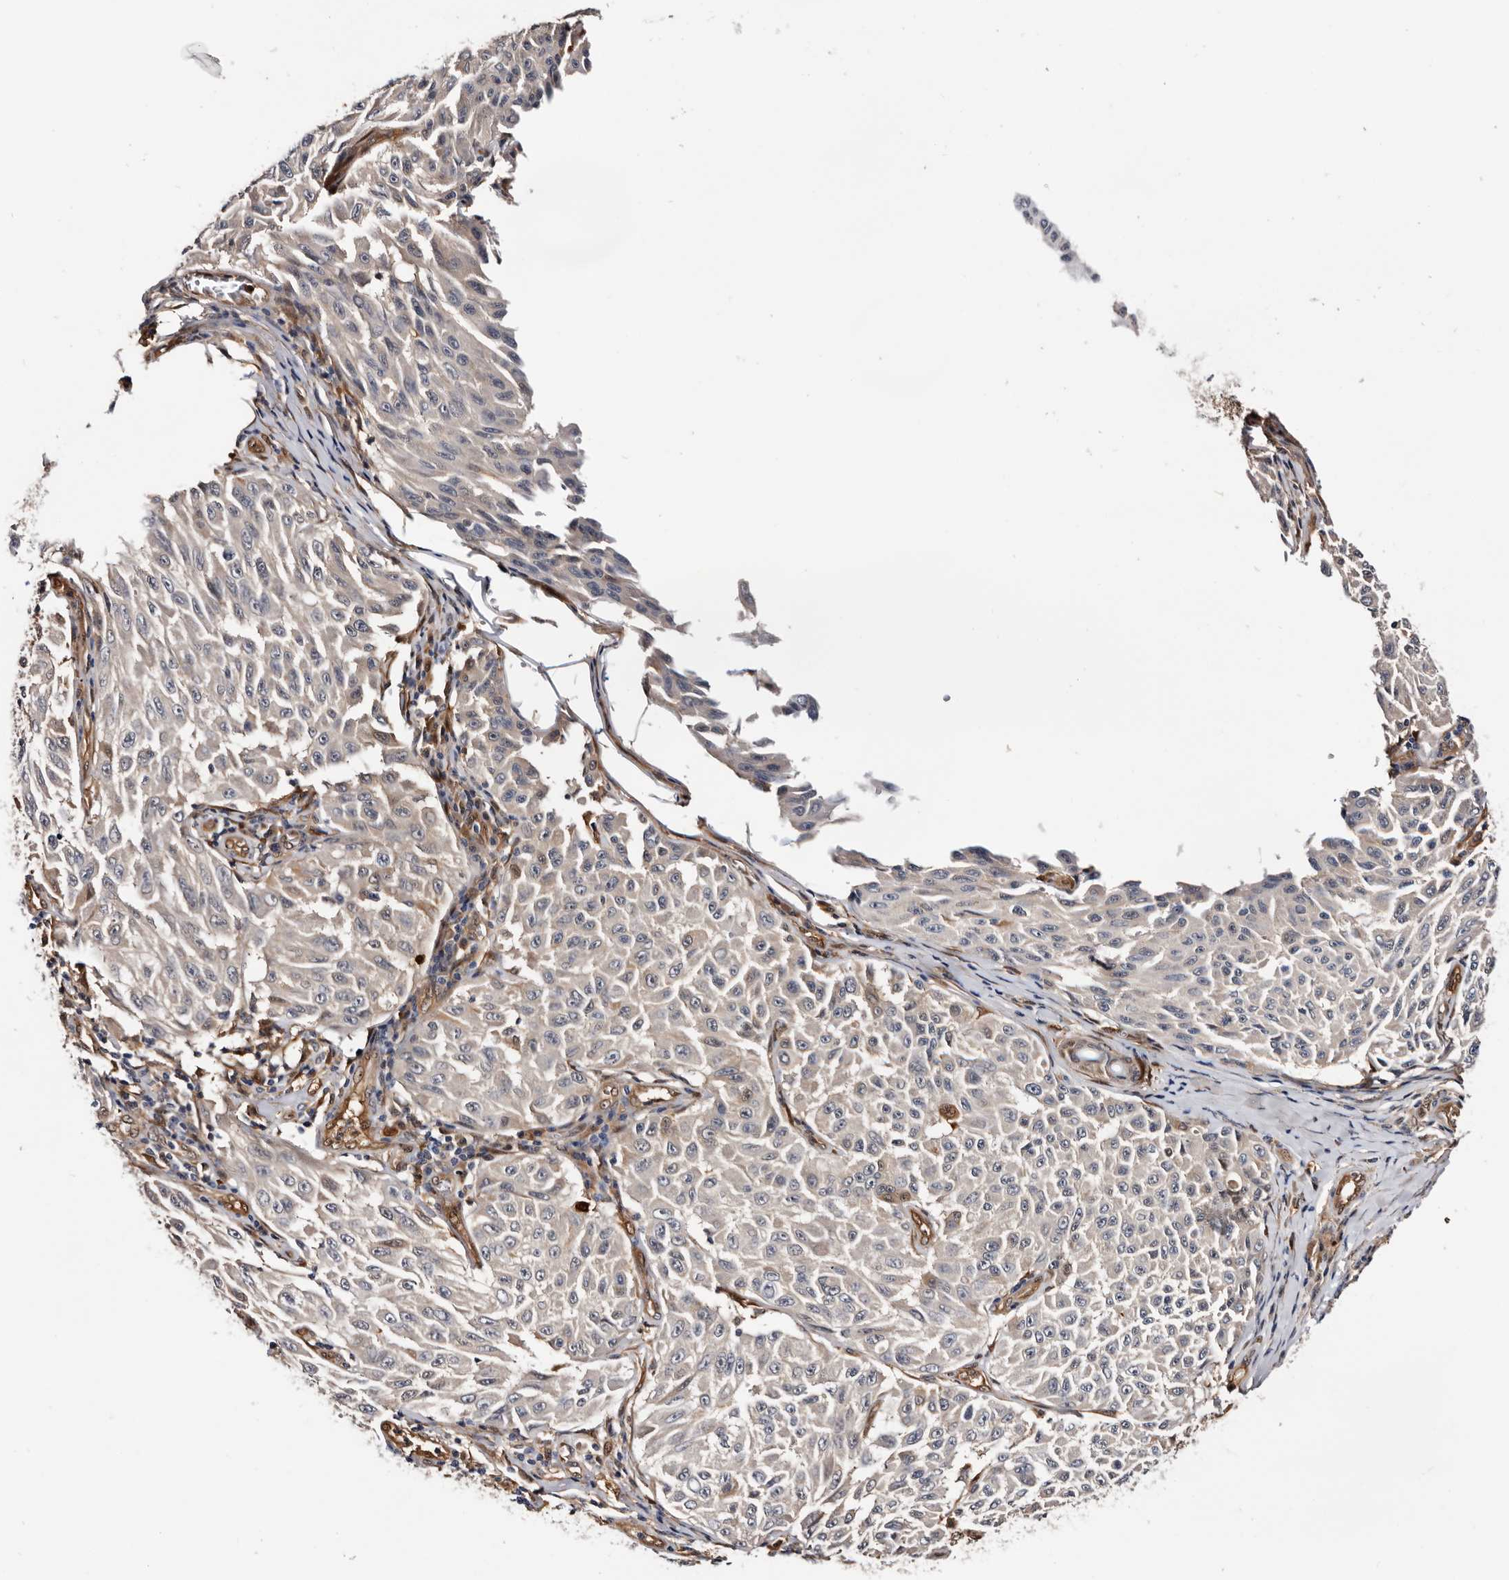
{"staining": {"intensity": "negative", "quantity": "none", "location": "none"}, "tissue": "melanoma", "cell_type": "Tumor cells", "image_type": "cancer", "snomed": [{"axis": "morphology", "description": "Malignant melanoma, NOS"}, {"axis": "topography", "description": "Skin"}], "caption": "High magnification brightfield microscopy of malignant melanoma stained with DAB (brown) and counterstained with hematoxylin (blue): tumor cells show no significant positivity.", "gene": "TP53I3", "patient": {"sex": "male", "age": 30}}